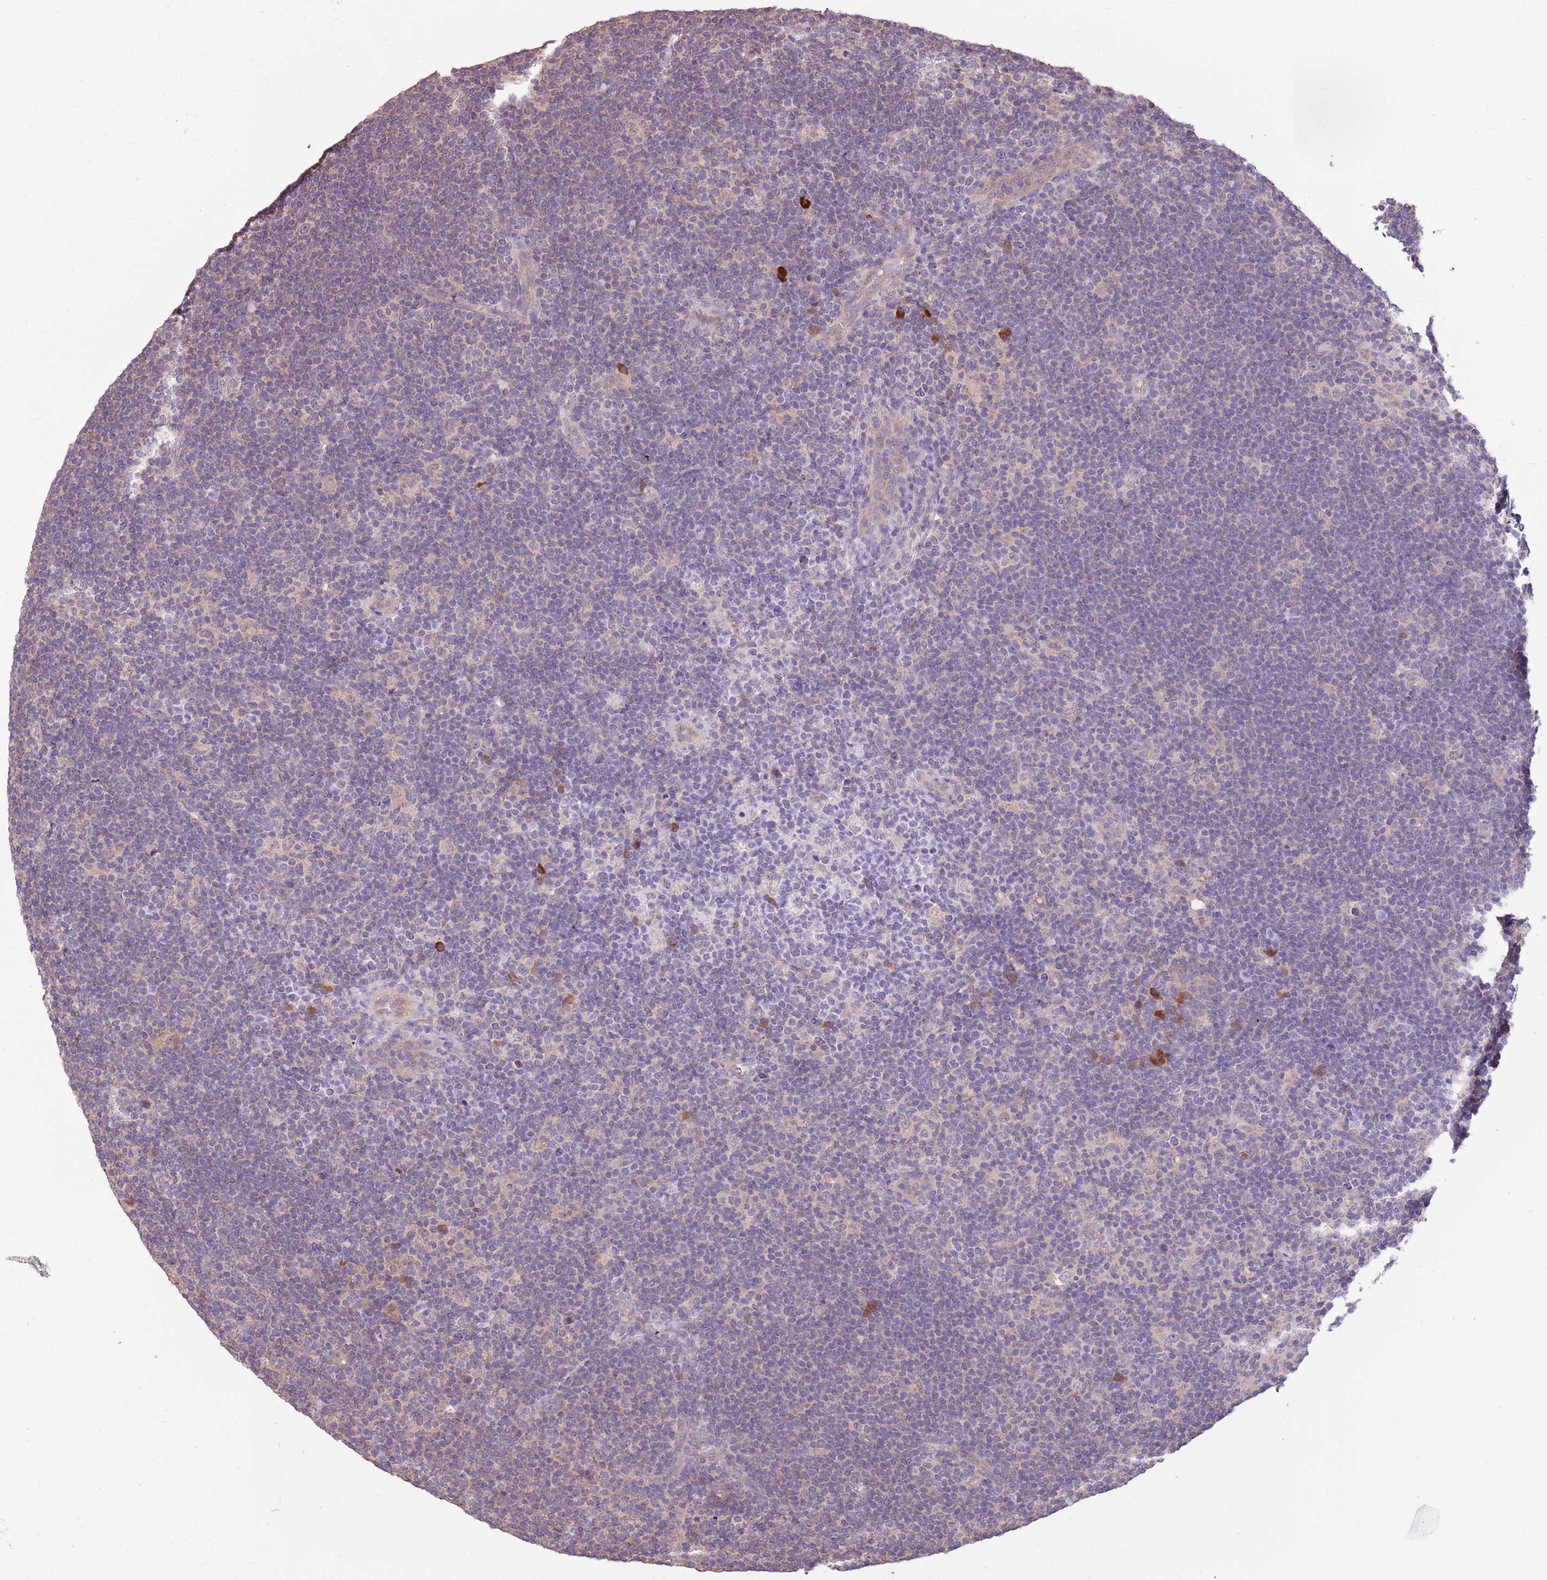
{"staining": {"intensity": "negative", "quantity": "none", "location": "none"}, "tissue": "lymphoma", "cell_type": "Tumor cells", "image_type": "cancer", "snomed": [{"axis": "morphology", "description": "Hodgkin's disease, NOS"}, {"axis": "topography", "description": "Lymph node"}], "caption": "There is no significant expression in tumor cells of Hodgkin's disease.", "gene": "BBS5", "patient": {"sex": "female", "age": 57}}